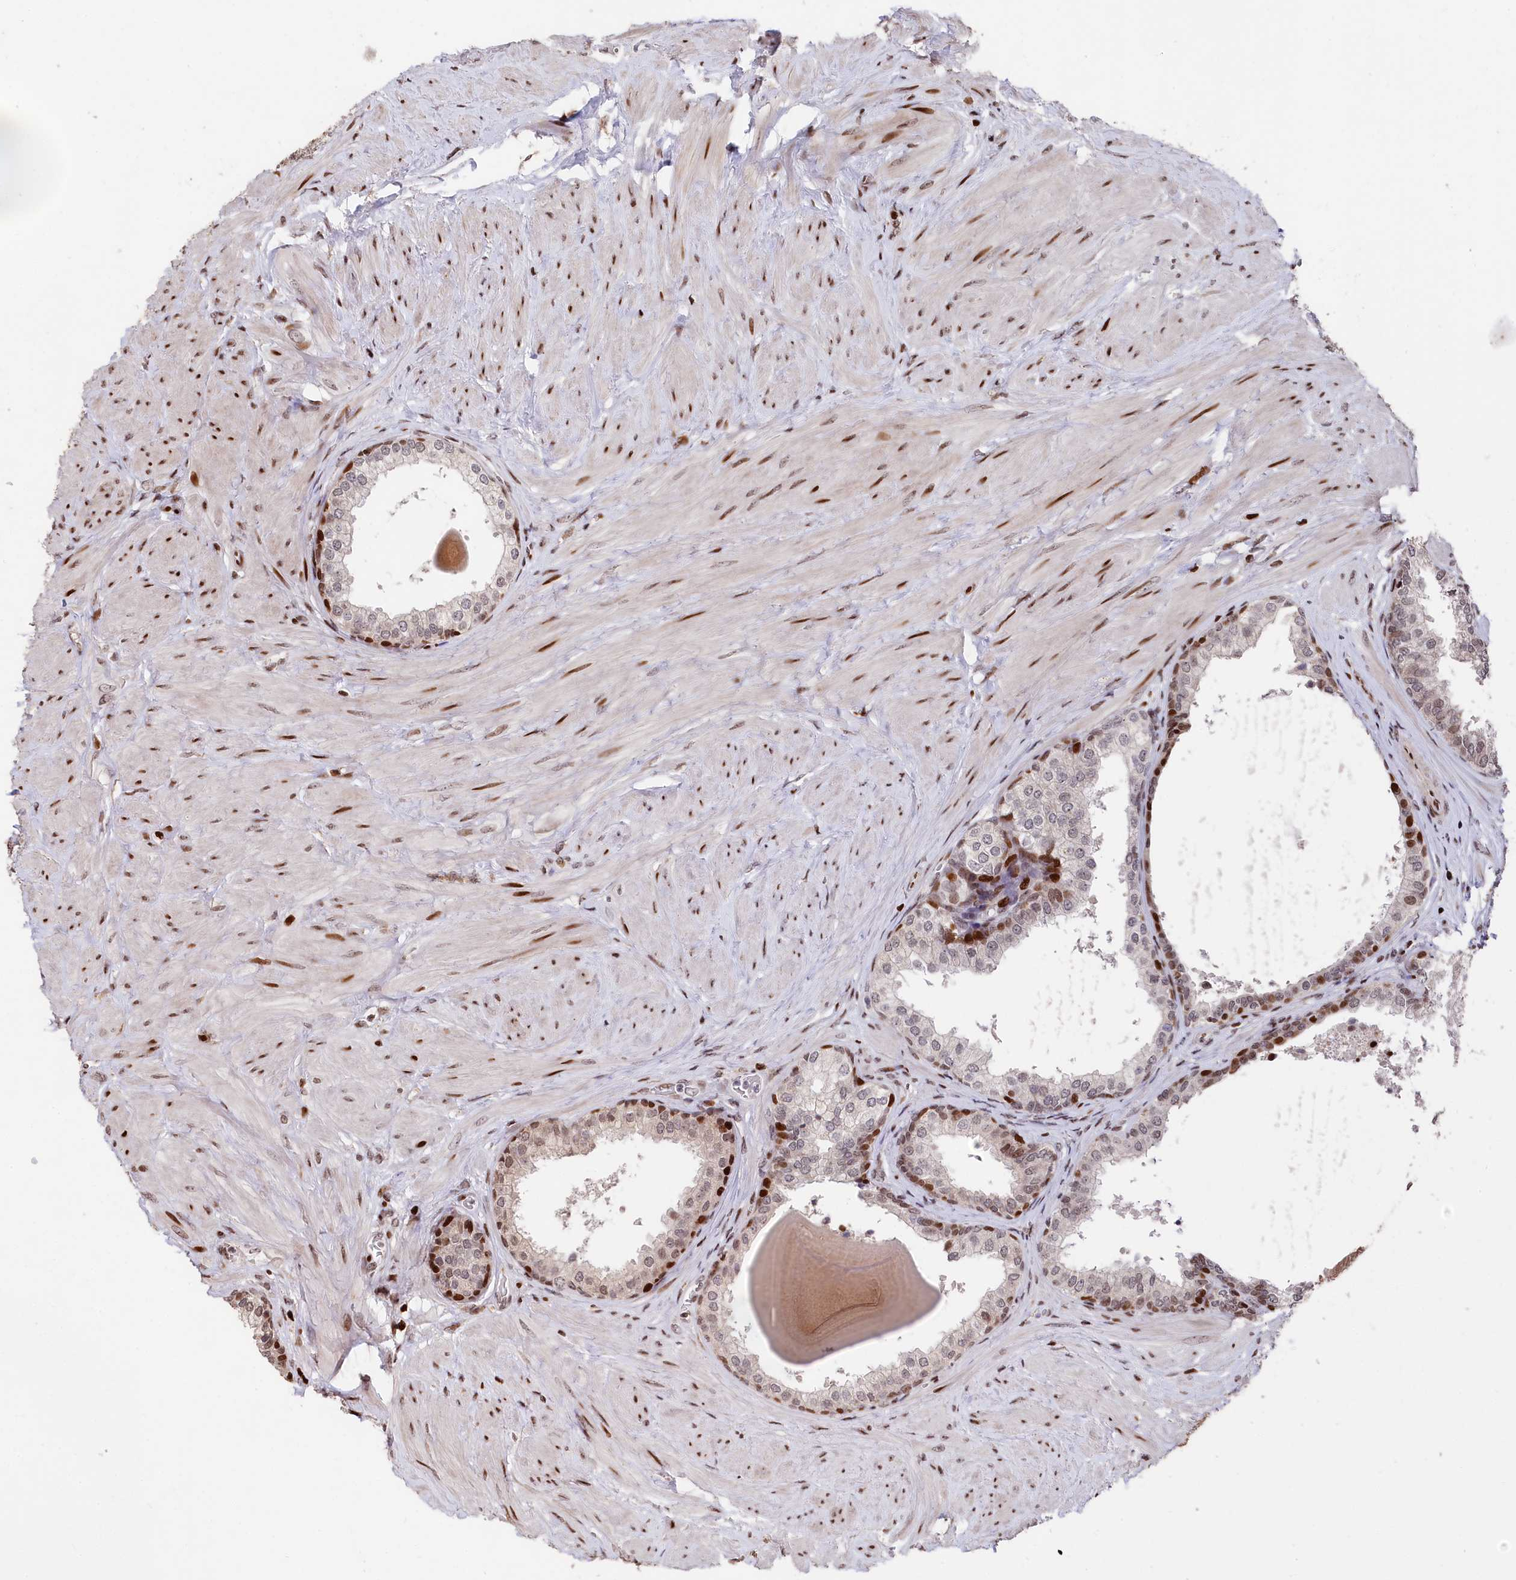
{"staining": {"intensity": "strong", "quantity": "<25%", "location": "nuclear"}, "tissue": "prostate", "cell_type": "Glandular cells", "image_type": "normal", "snomed": [{"axis": "morphology", "description": "Normal tissue, NOS"}, {"axis": "topography", "description": "Prostate"}], "caption": "Protein analysis of unremarkable prostate displays strong nuclear expression in approximately <25% of glandular cells. (DAB = brown stain, brightfield microscopy at high magnification).", "gene": "MCF2L2", "patient": {"sex": "male", "age": 48}}